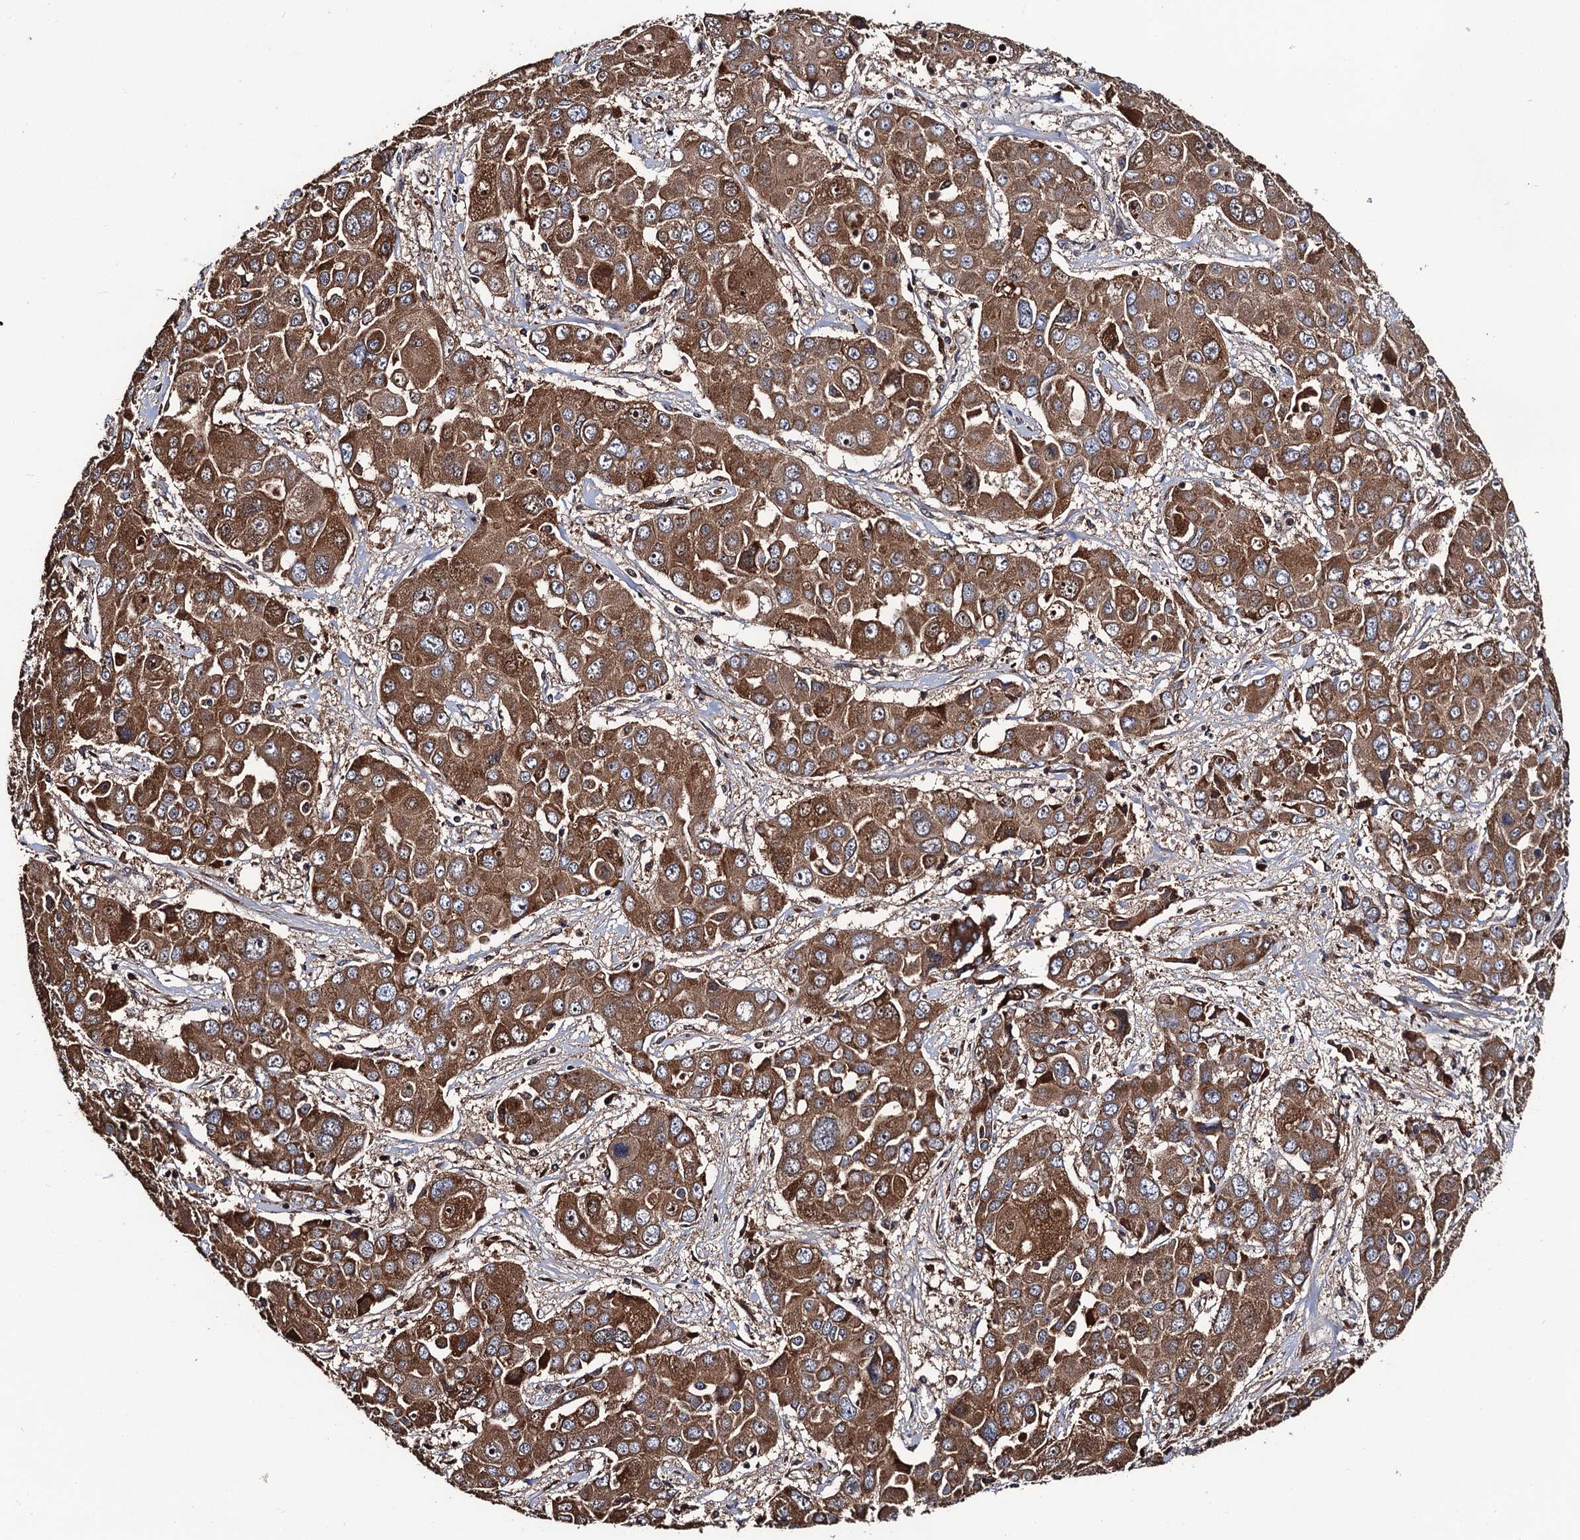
{"staining": {"intensity": "moderate", "quantity": ">75%", "location": "cytoplasmic/membranous"}, "tissue": "liver cancer", "cell_type": "Tumor cells", "image_type": "cancer", "snomed": [{"axis": "morphology", "description": "Cholangiocarcinoma"}, {"axis": "topography", "description": "Liver"}], "caption": "About >75% of tumor cells in liver cancer (cholangiocarcinoma) demonstrate moderate cytoplasmic/membranous protein expression as visualized by brown immunohistochemical staining.", "gene": "RGS11", "patient": {"sex": "male", "age": 67}}